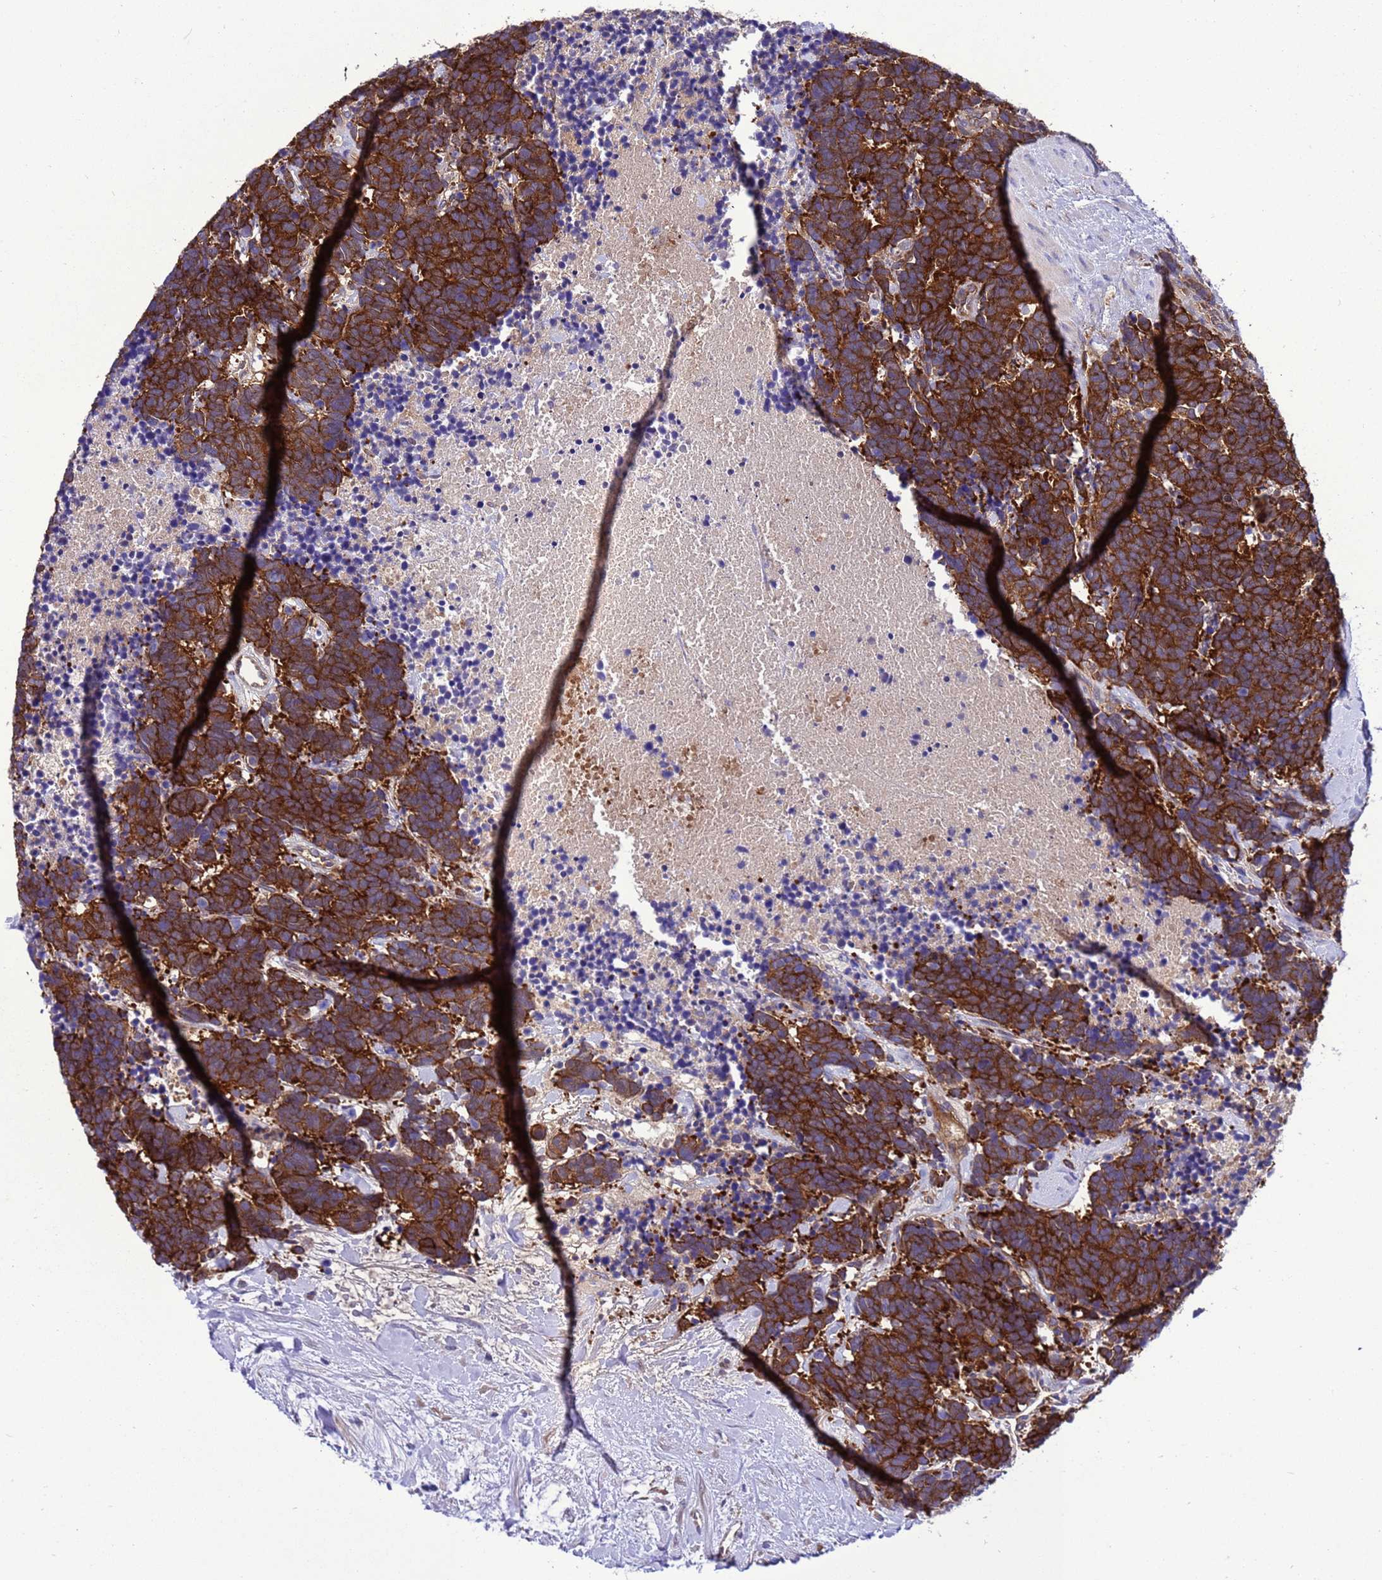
{"staining": {"intensity": "strong", "quantity": ">75%", "location": "cytoplasmic/membranous"}, "tissue": "carcinoid", "cell_type": "Tumor cells", "image_type": "cancer", "snomed": [{"axis": "morphology", "description": "Carcinoma, NOS"}, {"axis": "morphology", "description": "Carcinoid, malignant, NOS"}, {"axis": "topography", "description": "Prostate"}], "caption": "Protein analysis of malignant carcinoid tissue shows strong cytoplasmic/membranous staining in approximately >75% of tumor cells. (Stains: DAB in brown, nuclei in blue, Microscopy: brightfield microscopy at high magnification).", "gene": "RABEP2", "patient": {"sex": "male", "age": 57}}